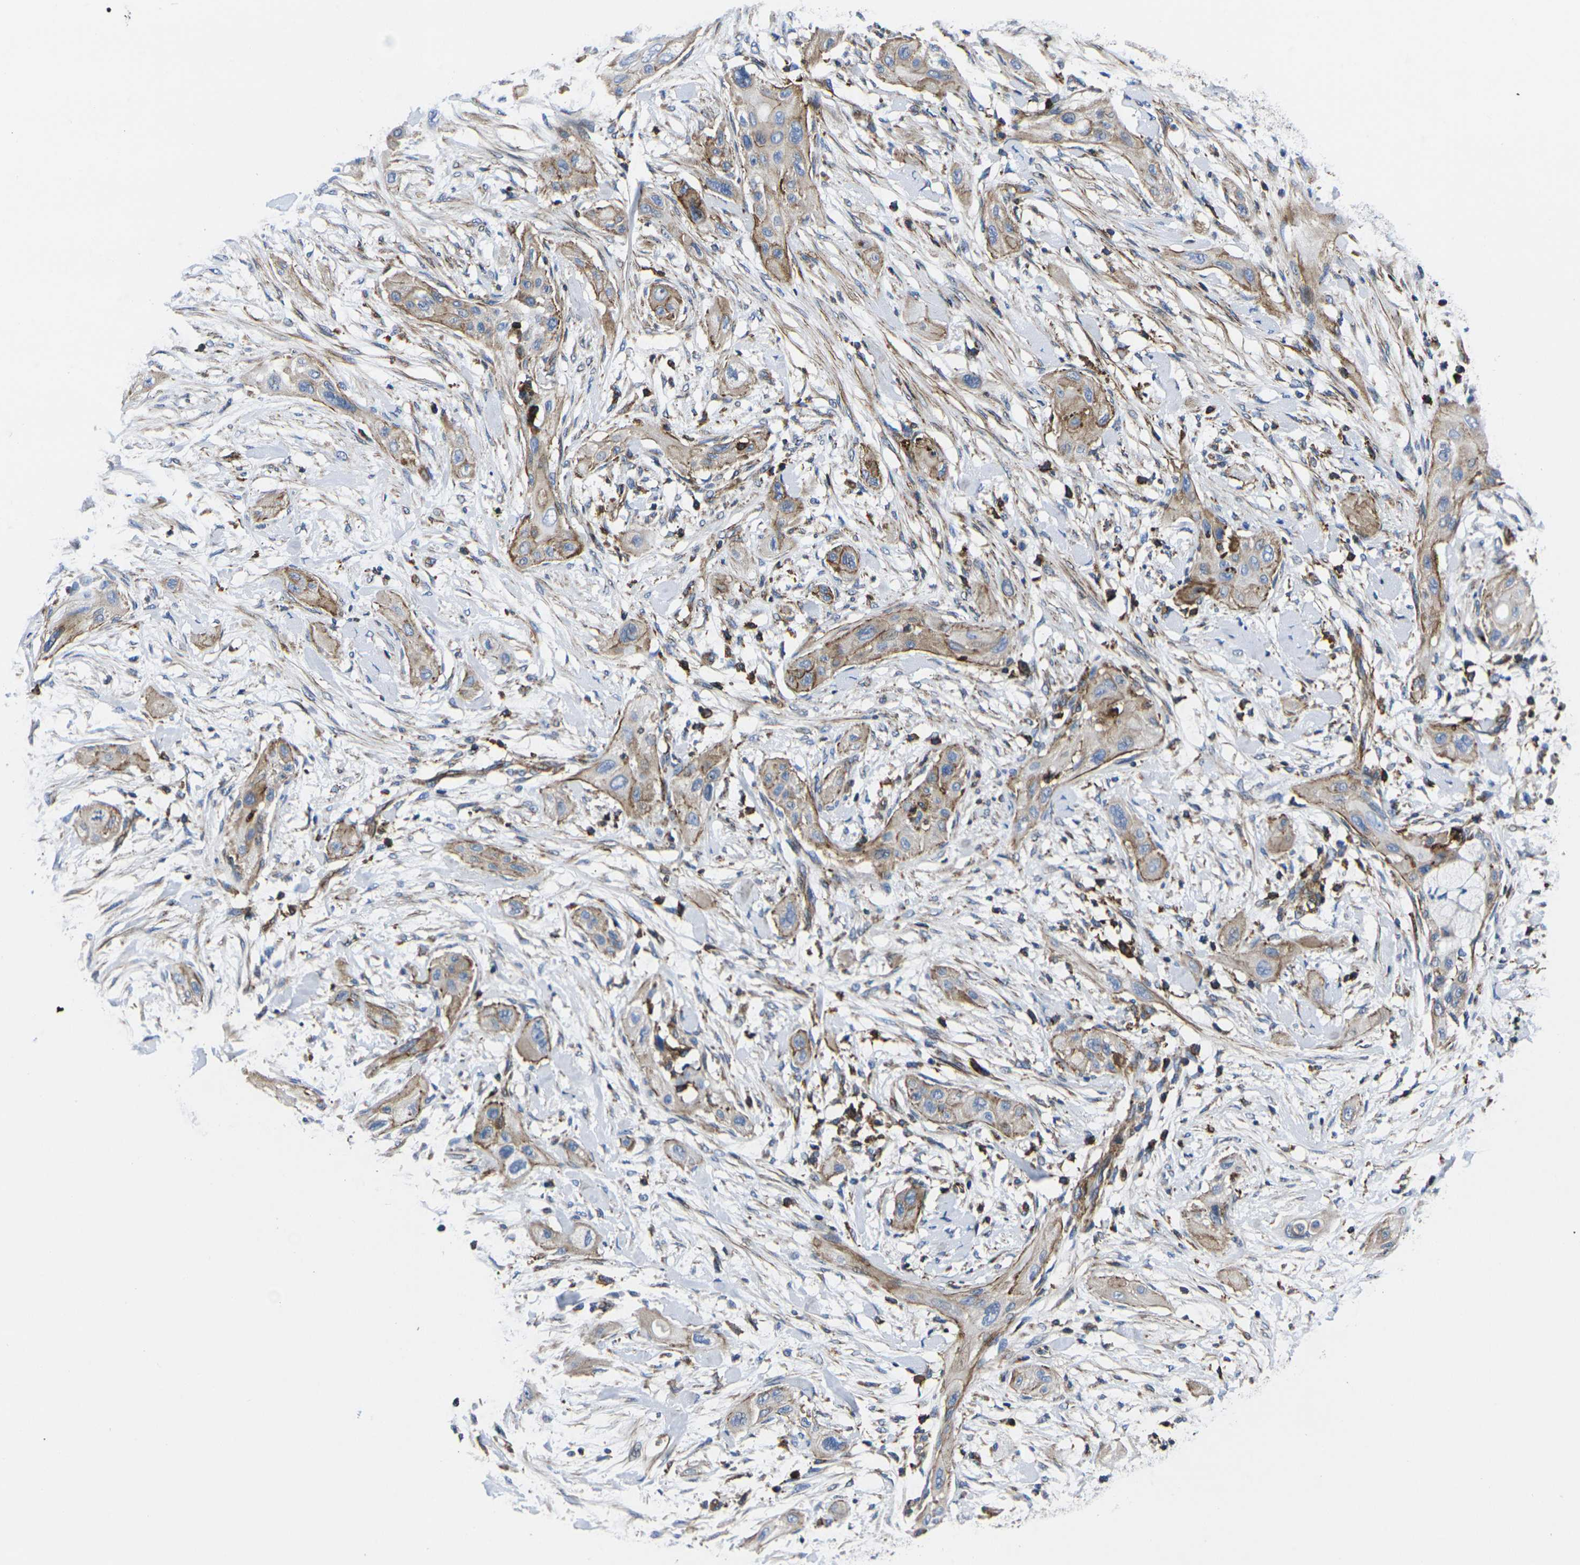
{"staining": {"intensity": "moderate", "quantity": "25%-75%", "location": "cytoplasmic/membranous"}, "tissue": "lung cancer", "cell_type": "Tumor cells", "image_type": "cancer", "snomed": [{"axis": "morphology", "description": "Squamous cell carcinoma, NOS"}, {"axis": "topography", "description": "Lung"}], "caption": "Immunohistochemistry (IHC) micrograph of human lung squamous cell carcinoma stained for a protein (brown), which reveals medium levels of moderate cytoplasmic/membranous positivity in approximately 25%-75% of tumor cells.", "gene": "GPR4", "patient": {"sex": "female", "age": 47}}